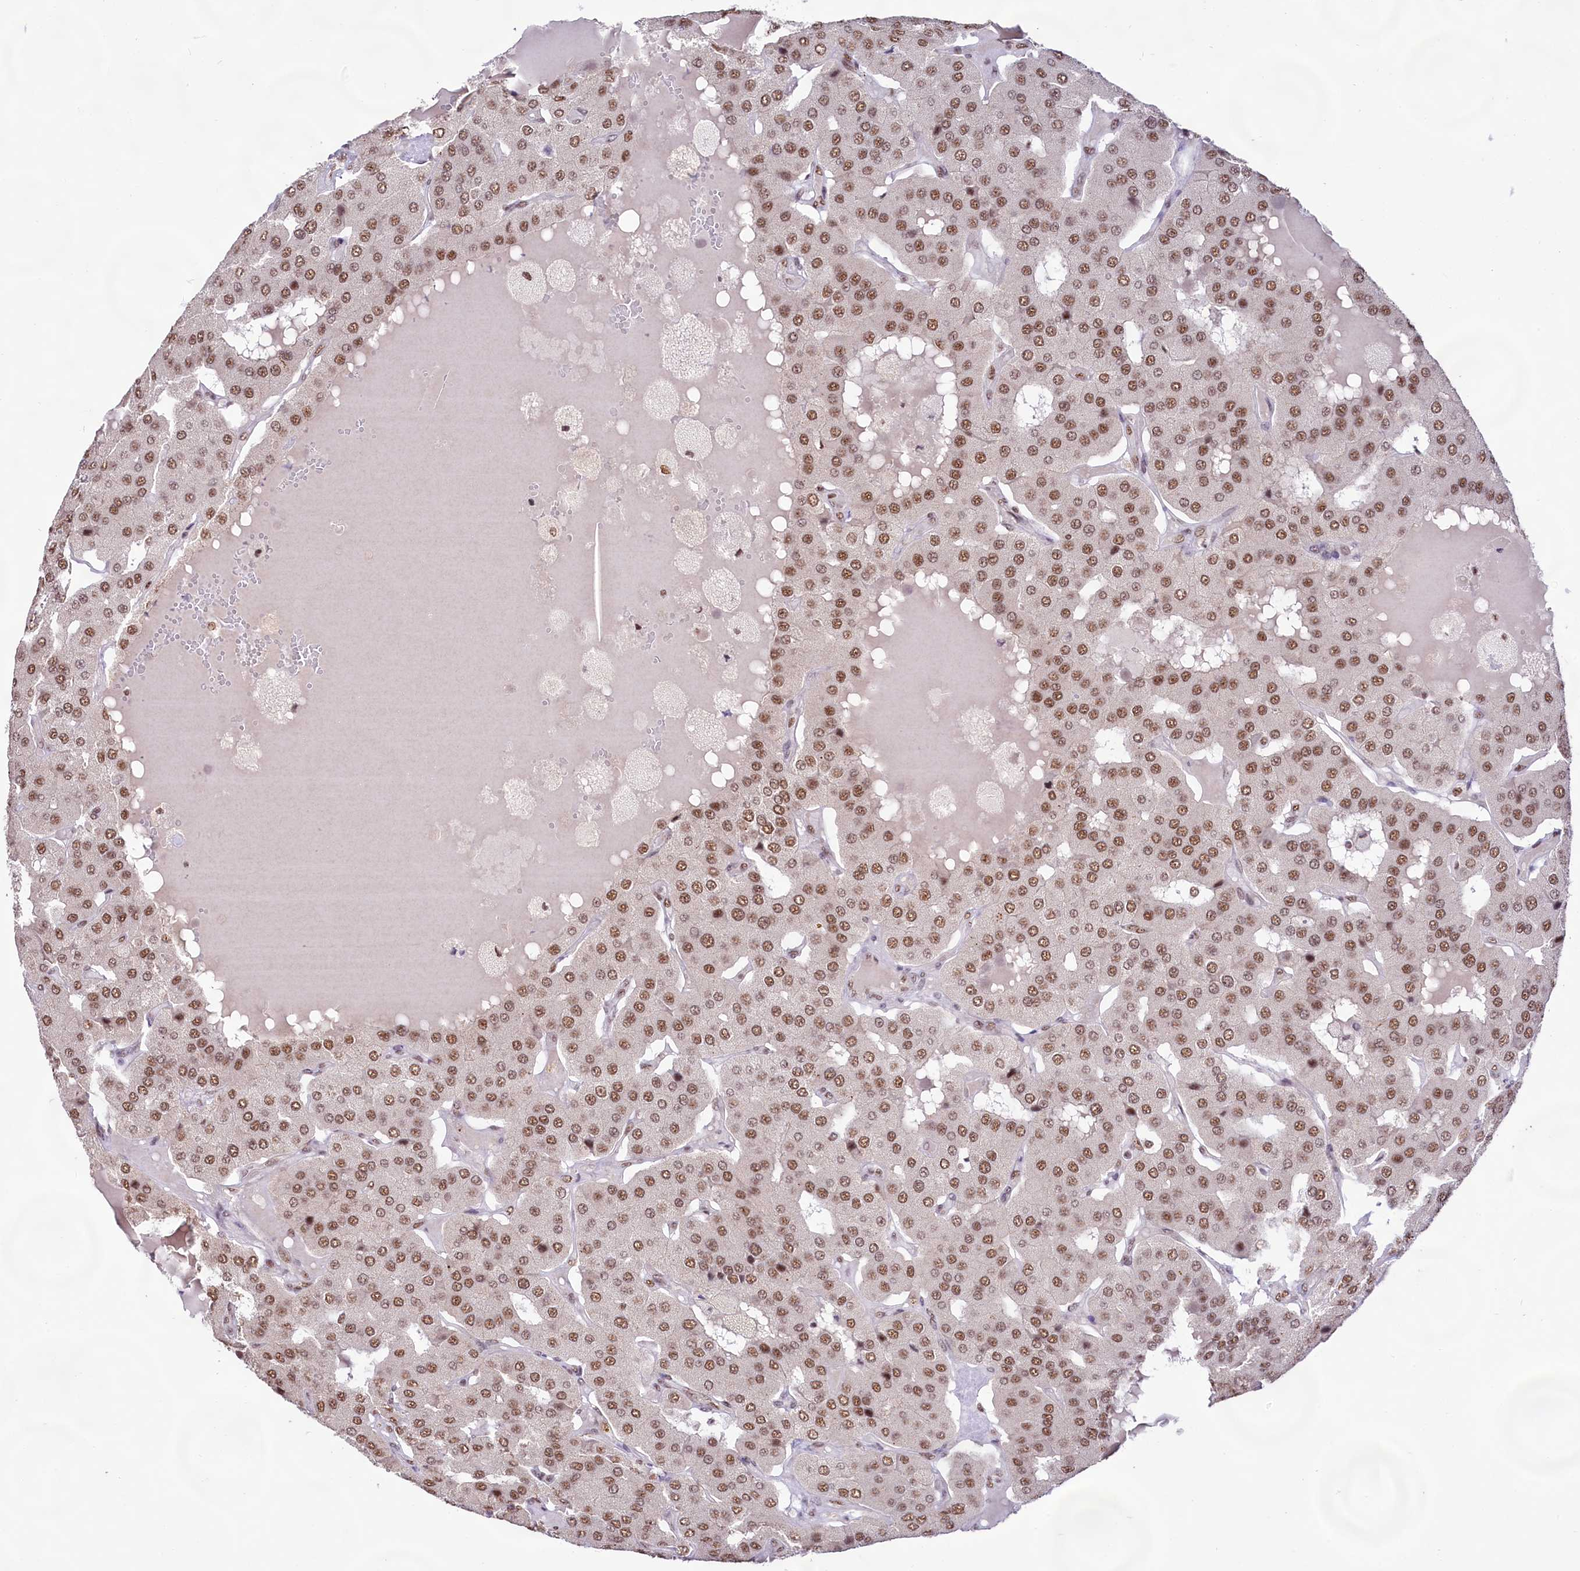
{"staining": {"intensity": "moderate", "quantity": ">75%", "location": "nuclear"}, "tissue": "parathyroid gland", "cell_type": "Glandular cells", "image_type": "normal", "snomed": [{"axis": "morphology", "description": "Normal tissue, NOS"}, {"axis": "morphology", "description": "Adenoma, NOS"}, {"axis": "topography", "description": "Parathyroid gland"}], "caption": "Normal parathyroid gland reveals moderate nuclear positivity in about >75% of glandular cells, visualized by immunohistochemistry.", "gene": "HIRA", "patient": {"sex": "female", "age": 86}}